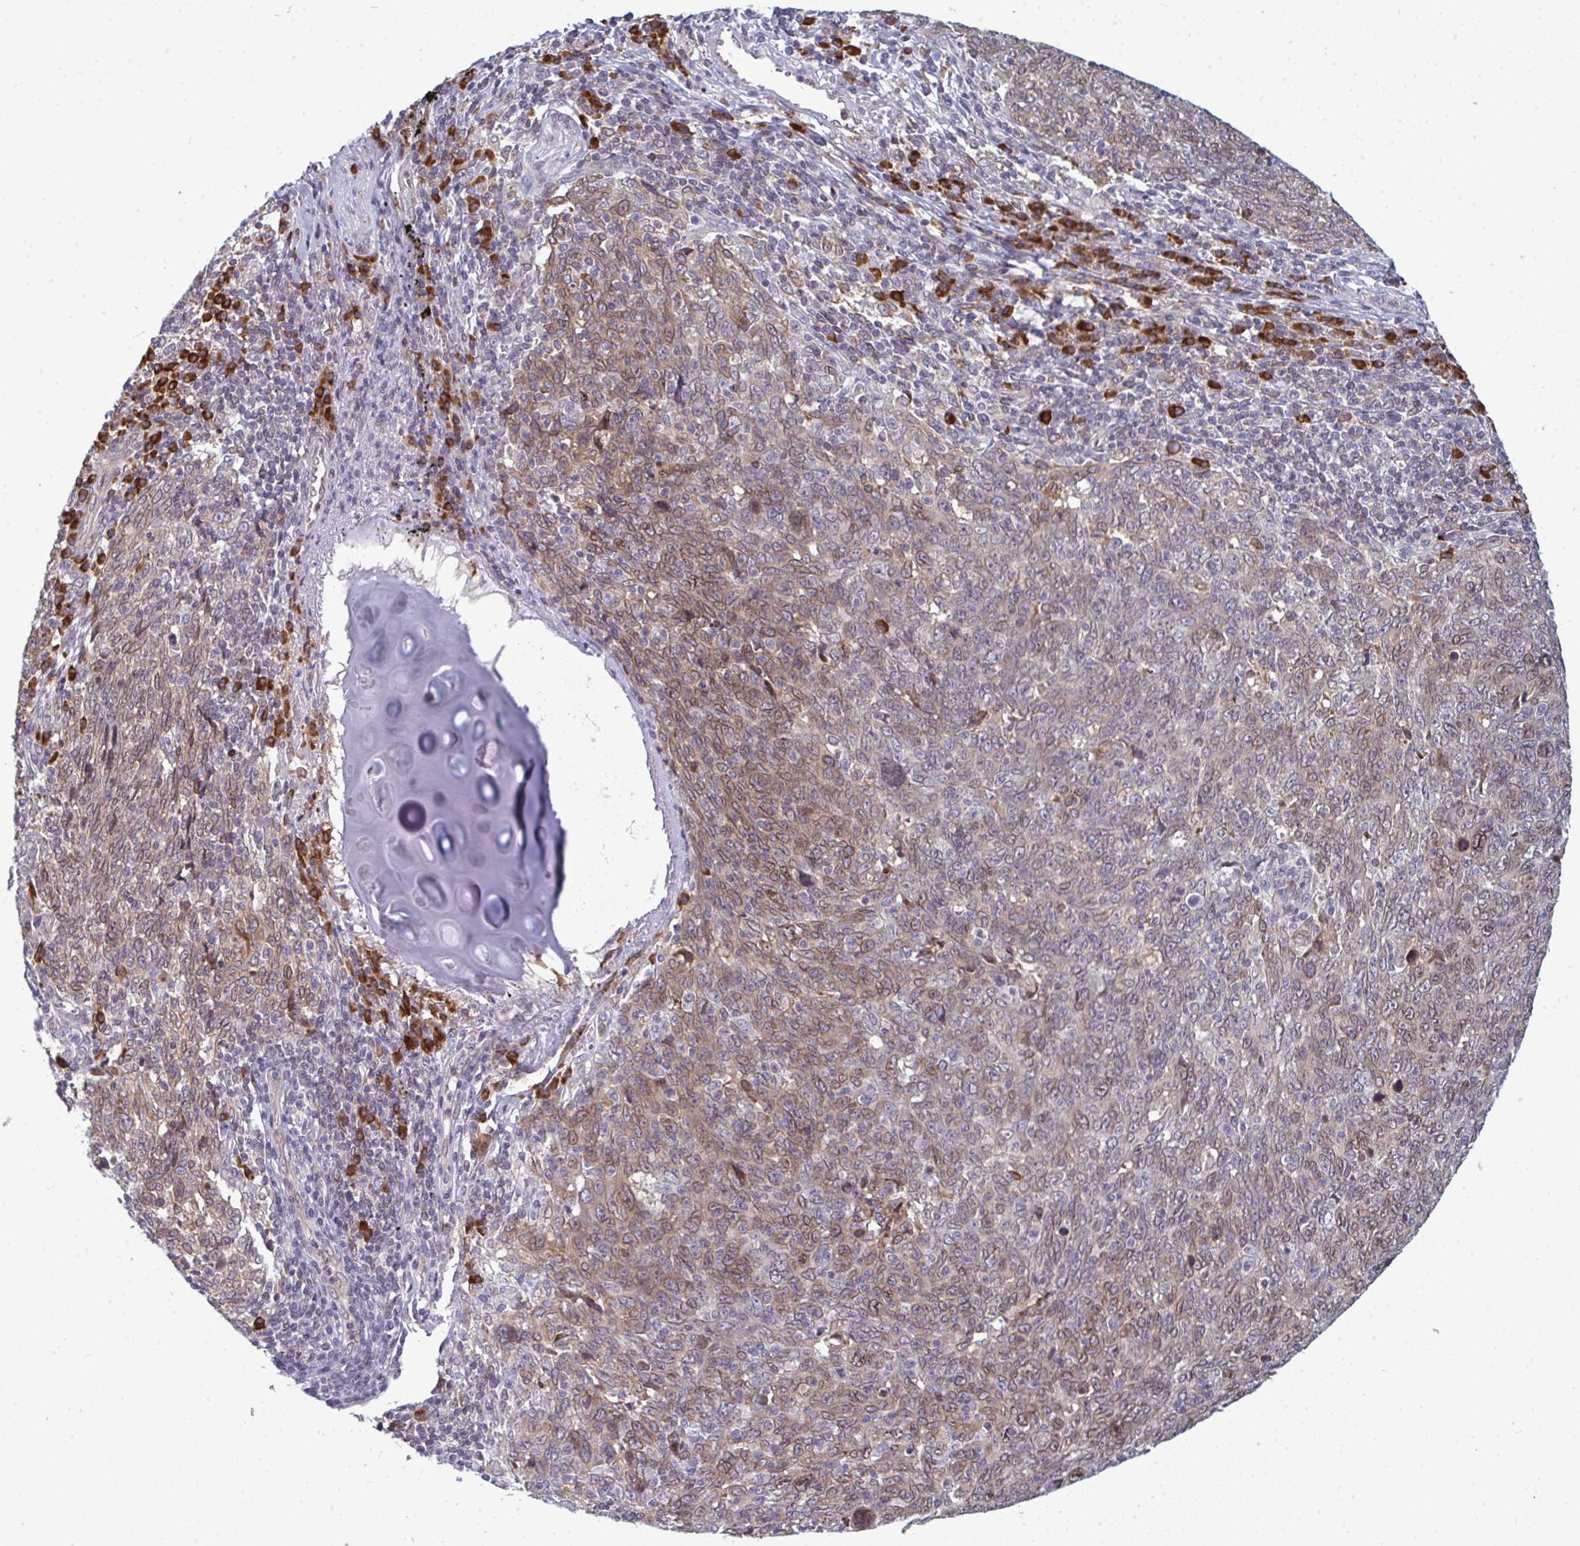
{"staining": {"intensity": "weak", "quantity": ">75%", "location": "cytoplasmic/membranous"}, "tissue": "lung cancer", "cell_type": "Tumor cells", "image_type": "cancer", "snomed": [{"axis": "morphology", "description": "Squamous cell carcinoma, NOS"}, {"axis": "topography", "description": "Lung"}], "caption": "A brown stain shows weak cytoplasmic/membranous positivity of a protein in lung cancer (squamous cell carcinoma) tumor cells.", "gene": "LYSMD4", "patient": {"sex": "female", "age": 72}}